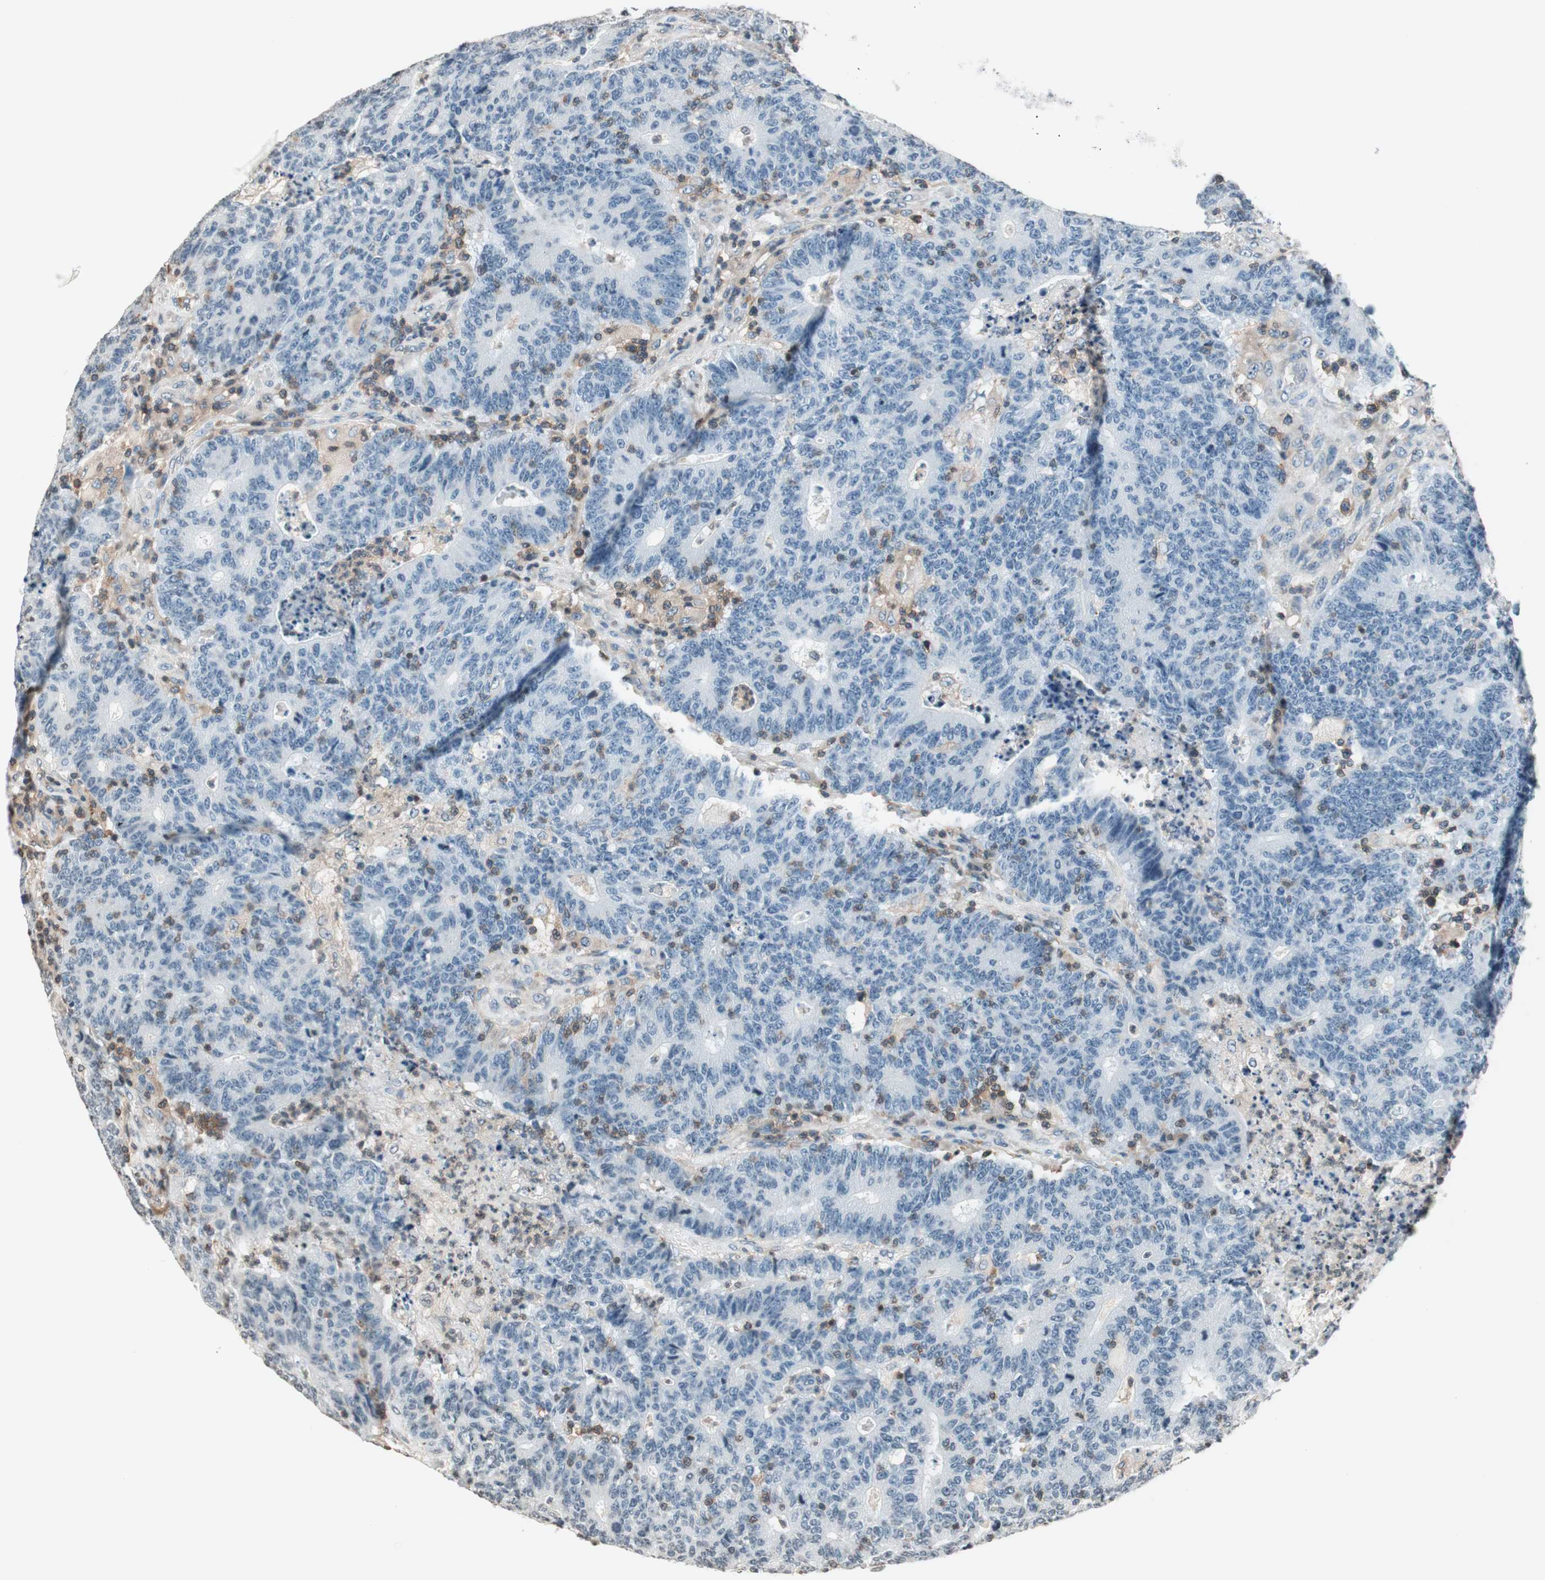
{"staining": {"intensity": "negative", "quantity": "none", "location": "none"}, "tissue": "colorectal cancer", "cell_type": "Tumor cells", "image_type": "cancer", "snomed": [{"axis": "morphology", "description": "Normal tissue, NOS"}, {"axis": "morphology", "description": "Adenocarcinoma, NOS"}, {"axis": "topography", "description": "Colon"}], "caption": "Histopathology image shows no protein staining in tumor cells of colorectal cancer (adenocarcinoma) tissue. The staining was performed using DAB to visualize the protein expression in brown, while the nuclei were stained in blue with hematoxylin (Magnification: 20x).", "gene": "WIPF1", "patient": {"sex": "female", "age": 75}}